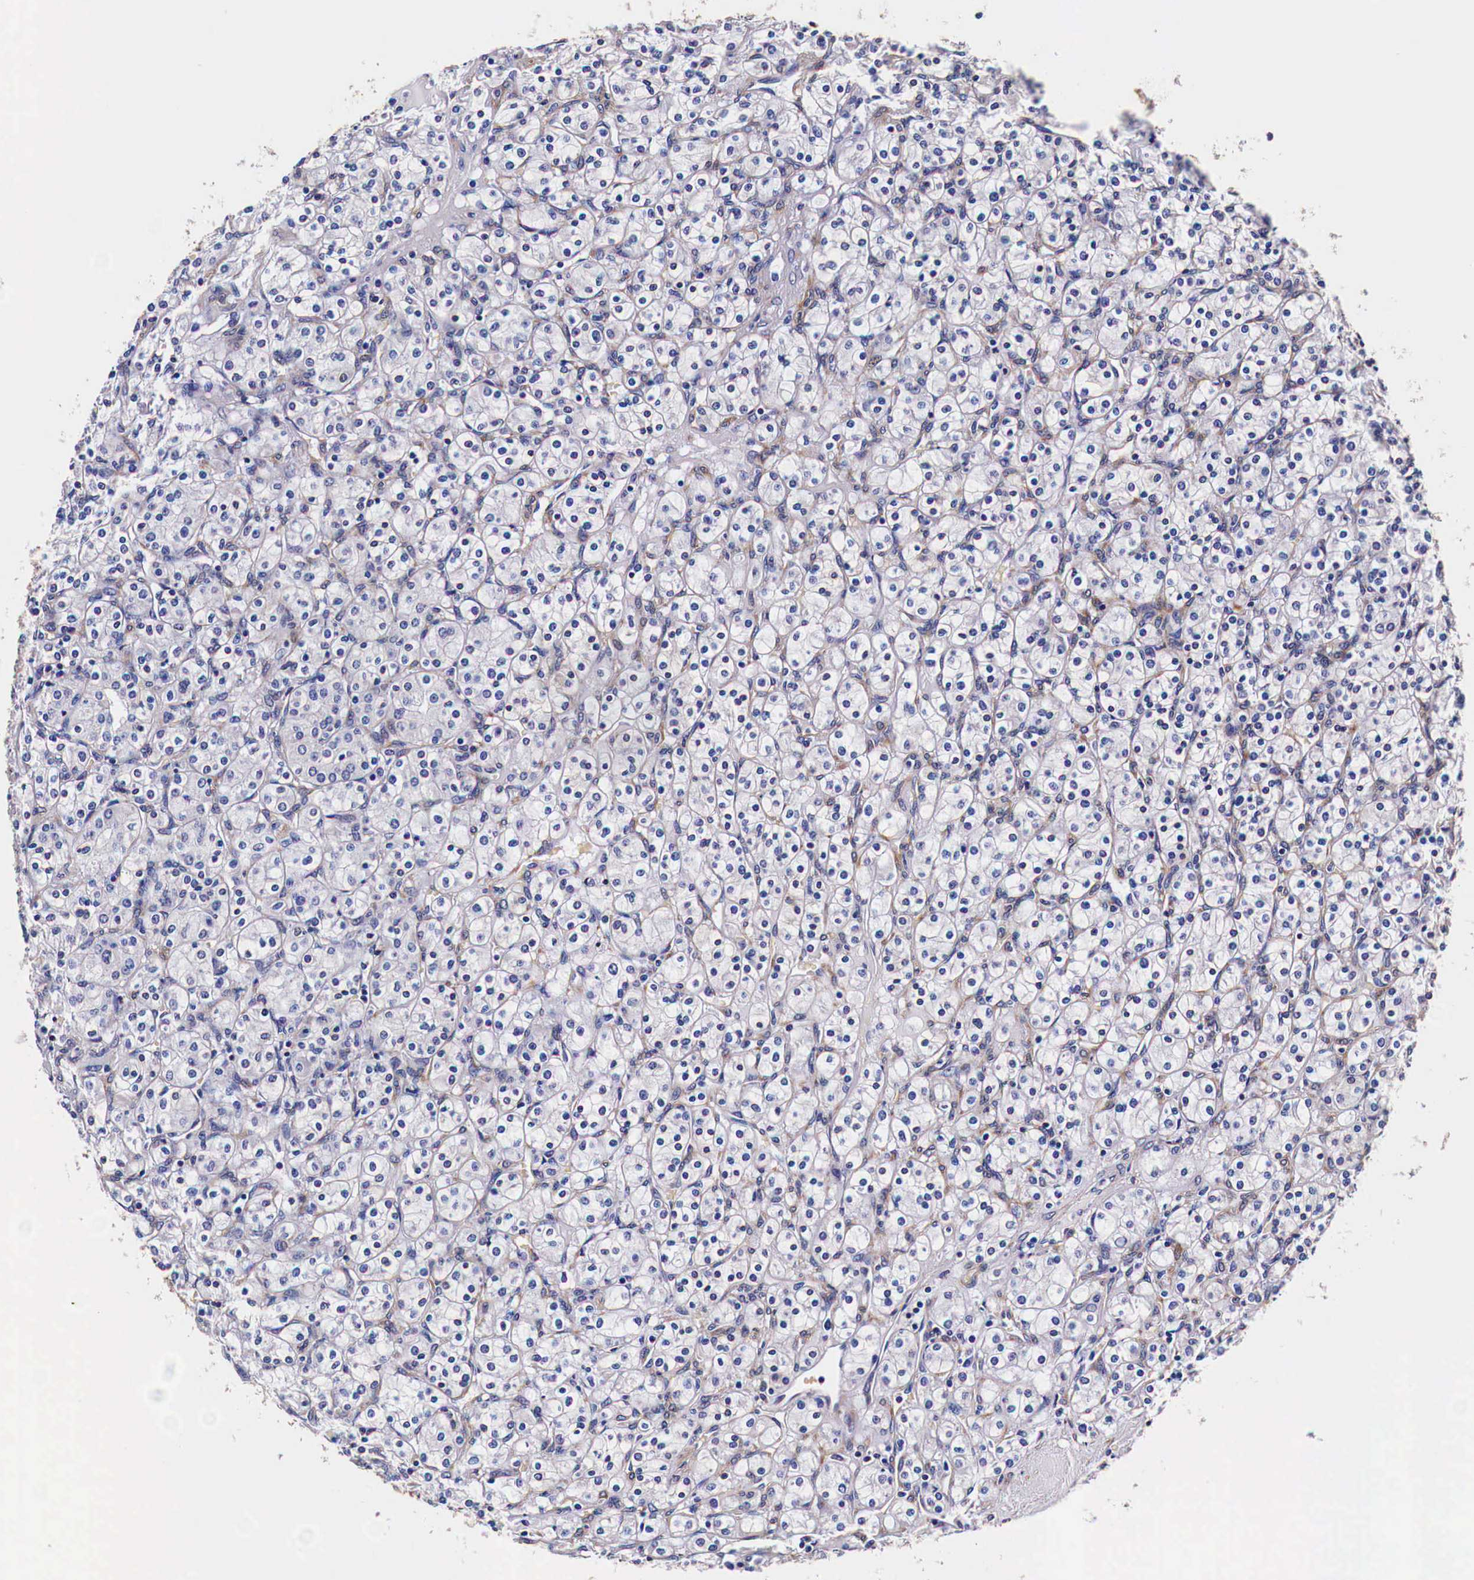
{"staining": {"intensity": "weak", "quantity": "<25%", "location": "cytoplasmic/membranous"}, "tissue": "renal cancer", "cell_type": "Tumor cells", "image_type": "cancer", "snomed": [{"axis": "morphology", "description": "Adenocarcinoma, NOS"}, {"axis": "topography", "description": "Kidney"}], "caption": "Protein analysis of adenocarcinoma (renal) shows no significant positivity in tumor cells.", "gene": "HSPB1", "patient": {"sex": "male", "age": 77}}